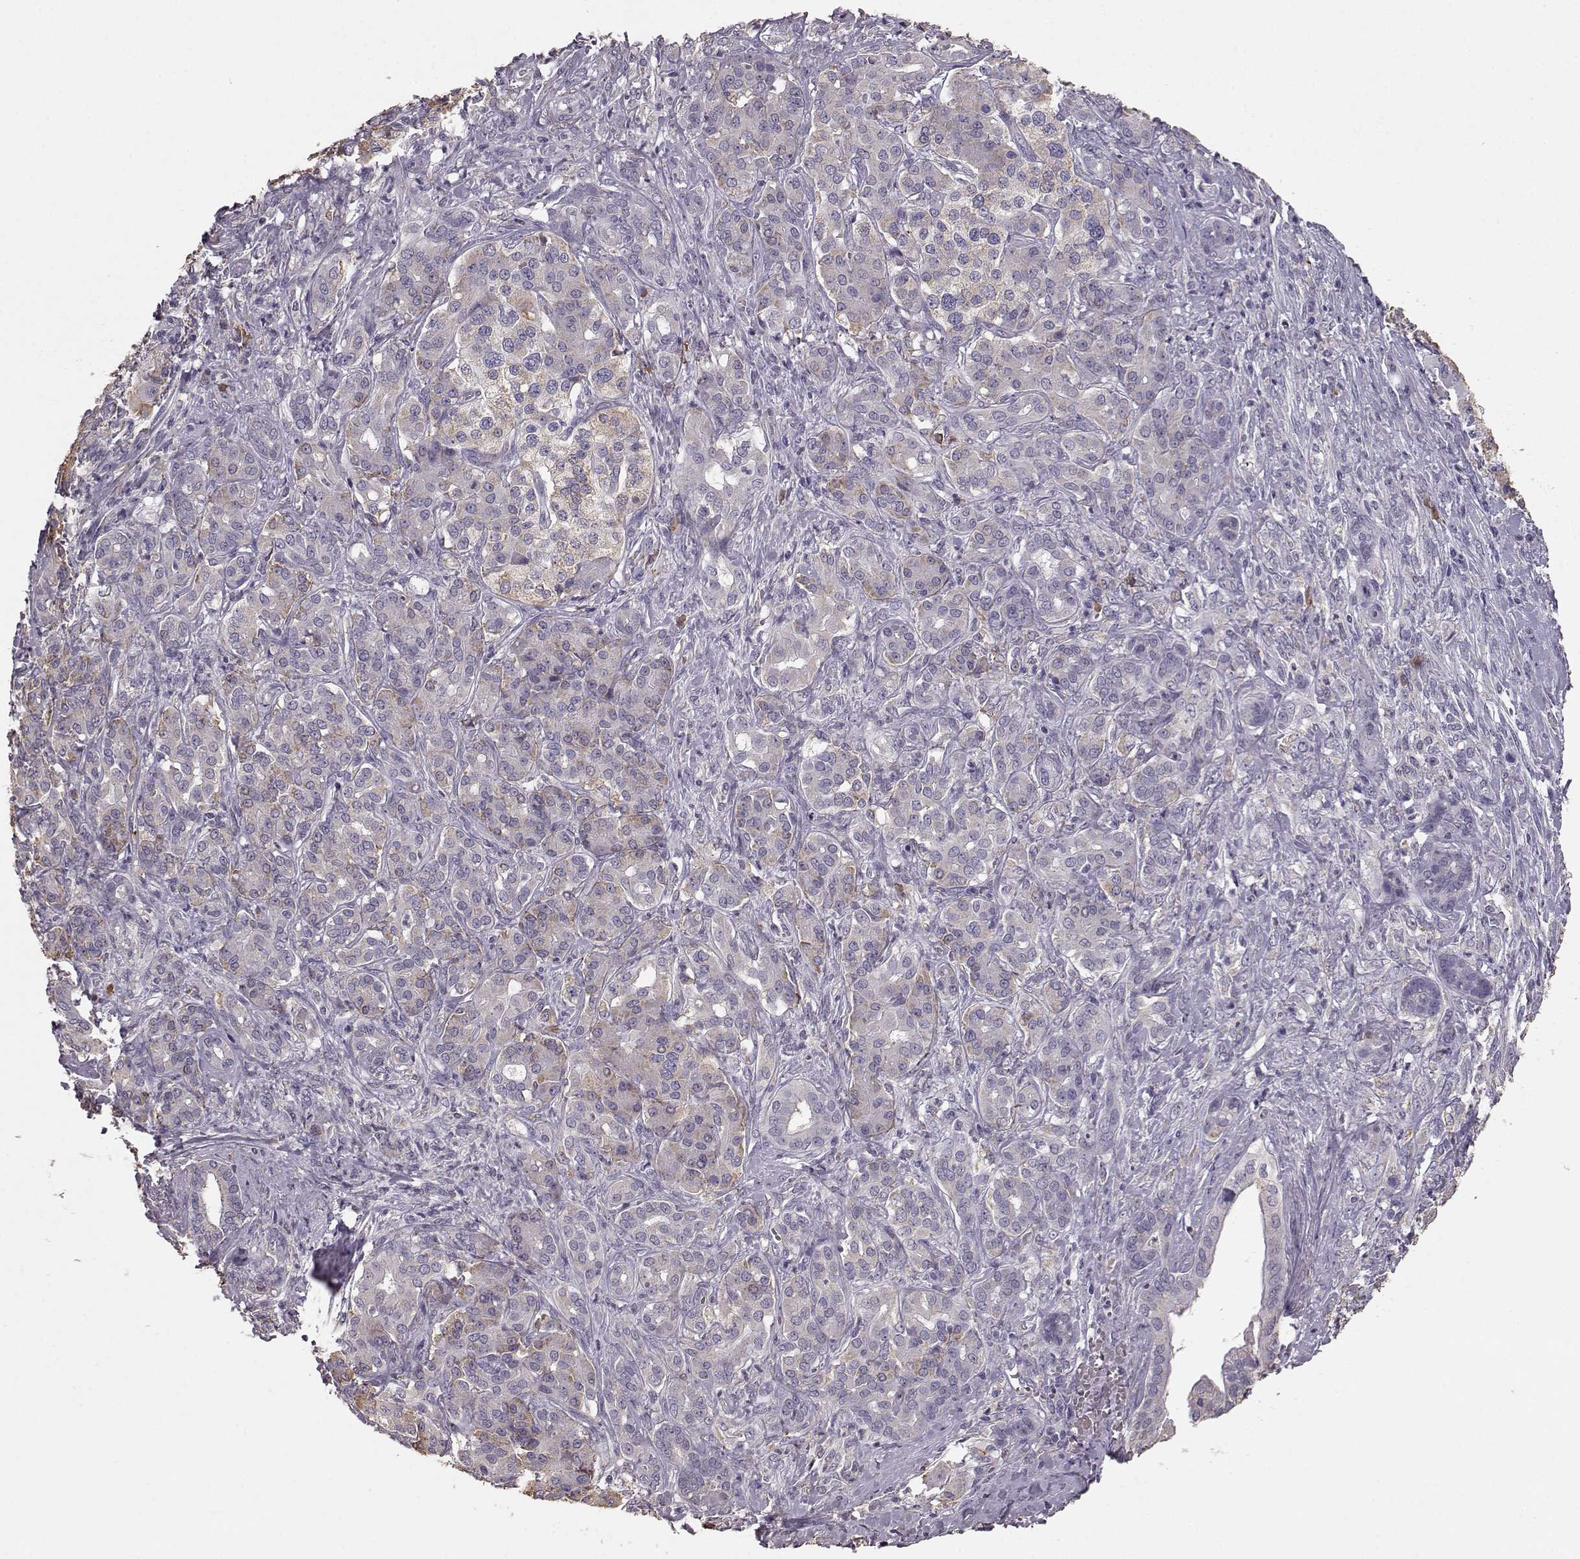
{"staining": {"intensity": "weak", "quantity": "<25%", "location": "cytoplasmic/membranous"}, "tissue": "pancreatic cancer", "cell_type": "Tumor cells", "image_type": "cancer", "snomed": [{"axis": "morphology", "description": "Normal tissue, NOS"}, {"axis": "morphology", "description": "Inflammation, NOS"}, {"axis": "morphology", "description": "Adenocarcinoma, NOS"}, {"axis": "topography", "description": "Pancreas"}], "caption": "This is an immunohistochemistry (IHC) photomicrograph of human pancreatic cancer (adenocarcinoma). There is no expression in tumor cells.", "gene": "GABRG3", "patient": {"sex": "male", "age": 57}}